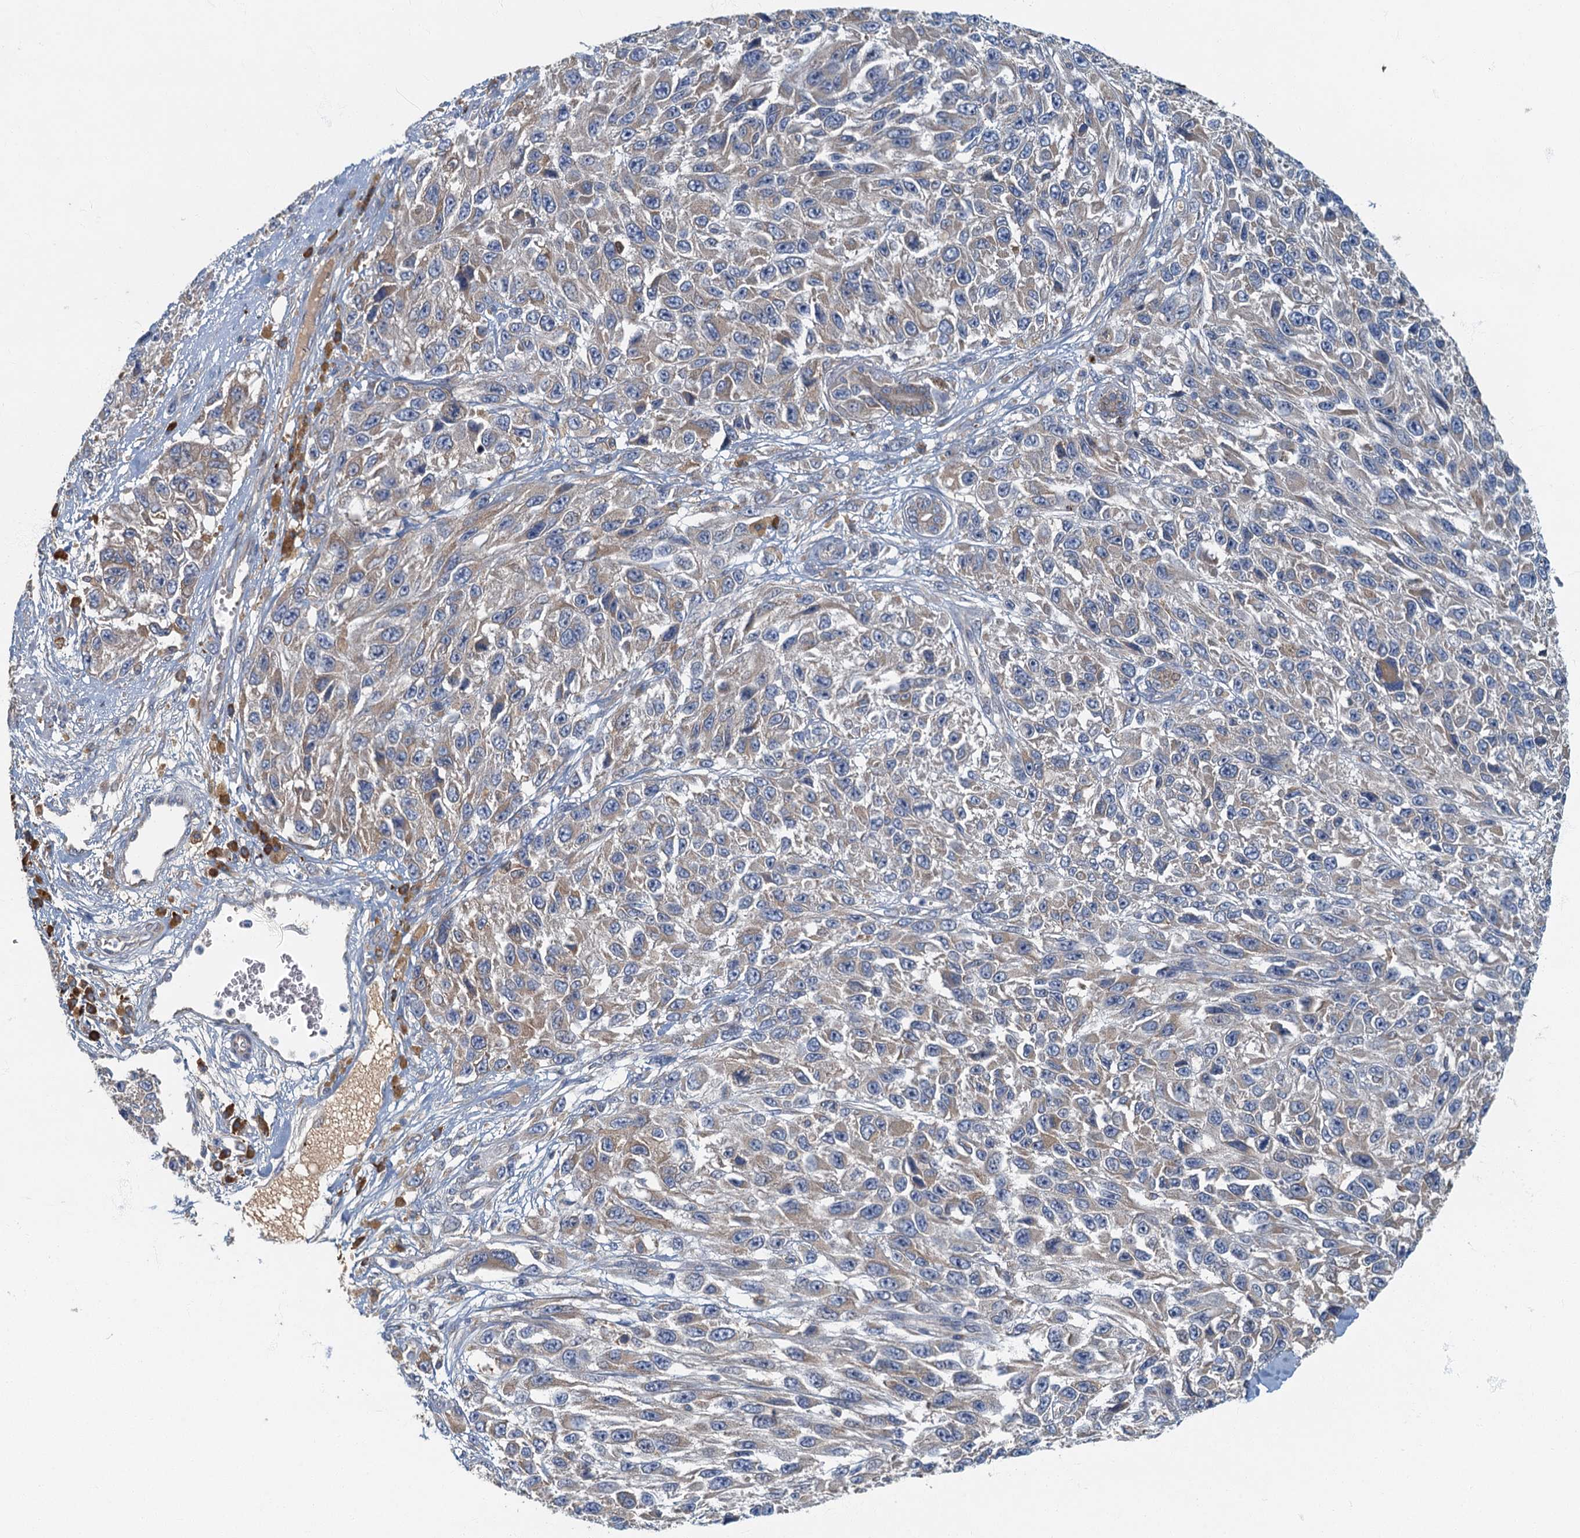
{"staining": {"intensity": "negative", "quantity": "none", "location": "none"}, "tissue": "melanoma", "cell_type": "Tumor cells", "image_type": "cancer", "snomed": [{"axis": "morphology", "description": "Normal tissue, NOS"}, {"axis": "morphology", "description": "Malignant melanoma, NOS"}, {"axis": "topography", "description": "Skin"}], "caption": "This is an IHC photomicrograph of human malignant melanoma. There is no expression in tumor cells.", "gene": "SPDYC", "patient": {"sex": "female", "age": 96}}